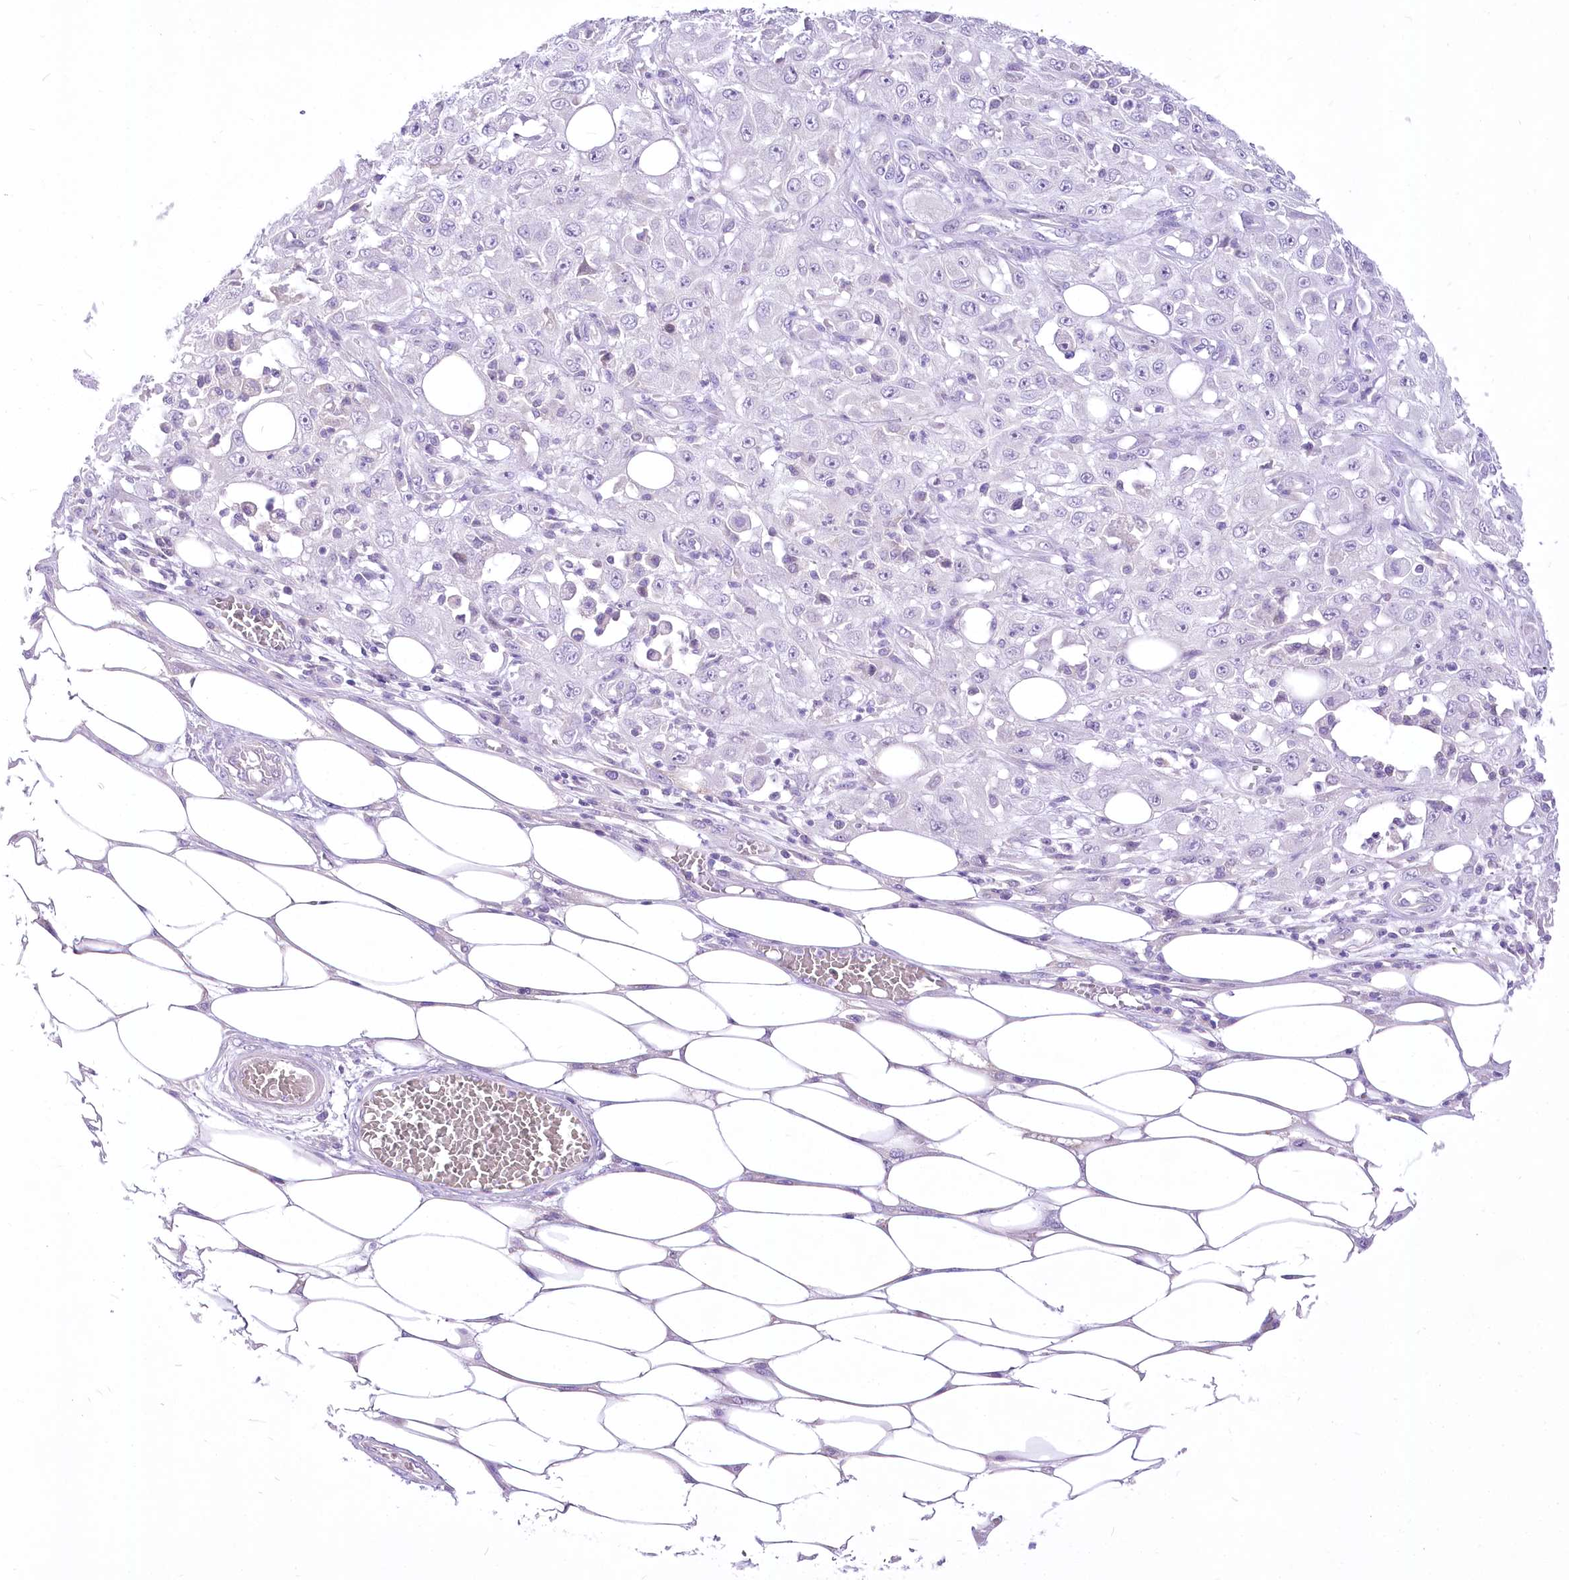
{"staining": {"intensity": "negative", "quantity": "none", "location": "none"}, "tissue": "skin cancer", "cell_type": "Tumor cells", "image_type": "cancer", "snomed": [{"axis": "morphology", "description": "Squamous cell carcinoma, NOS"}, {"axis": "morphology", "description": "Squamous cell carcinoma, metastatic, NOS"}, {"axis": "topography", "description": "Skin"}, {"axis": "topography", "description": "Lymph node"}], "caption": "Human metastatic squamous cell carcinoma (skin) stained for a protein using immunohistochemistry demonstrates no staining in tumor cells.", "gene": "HELT", "patient": {"sex": "male", "age": 75}}